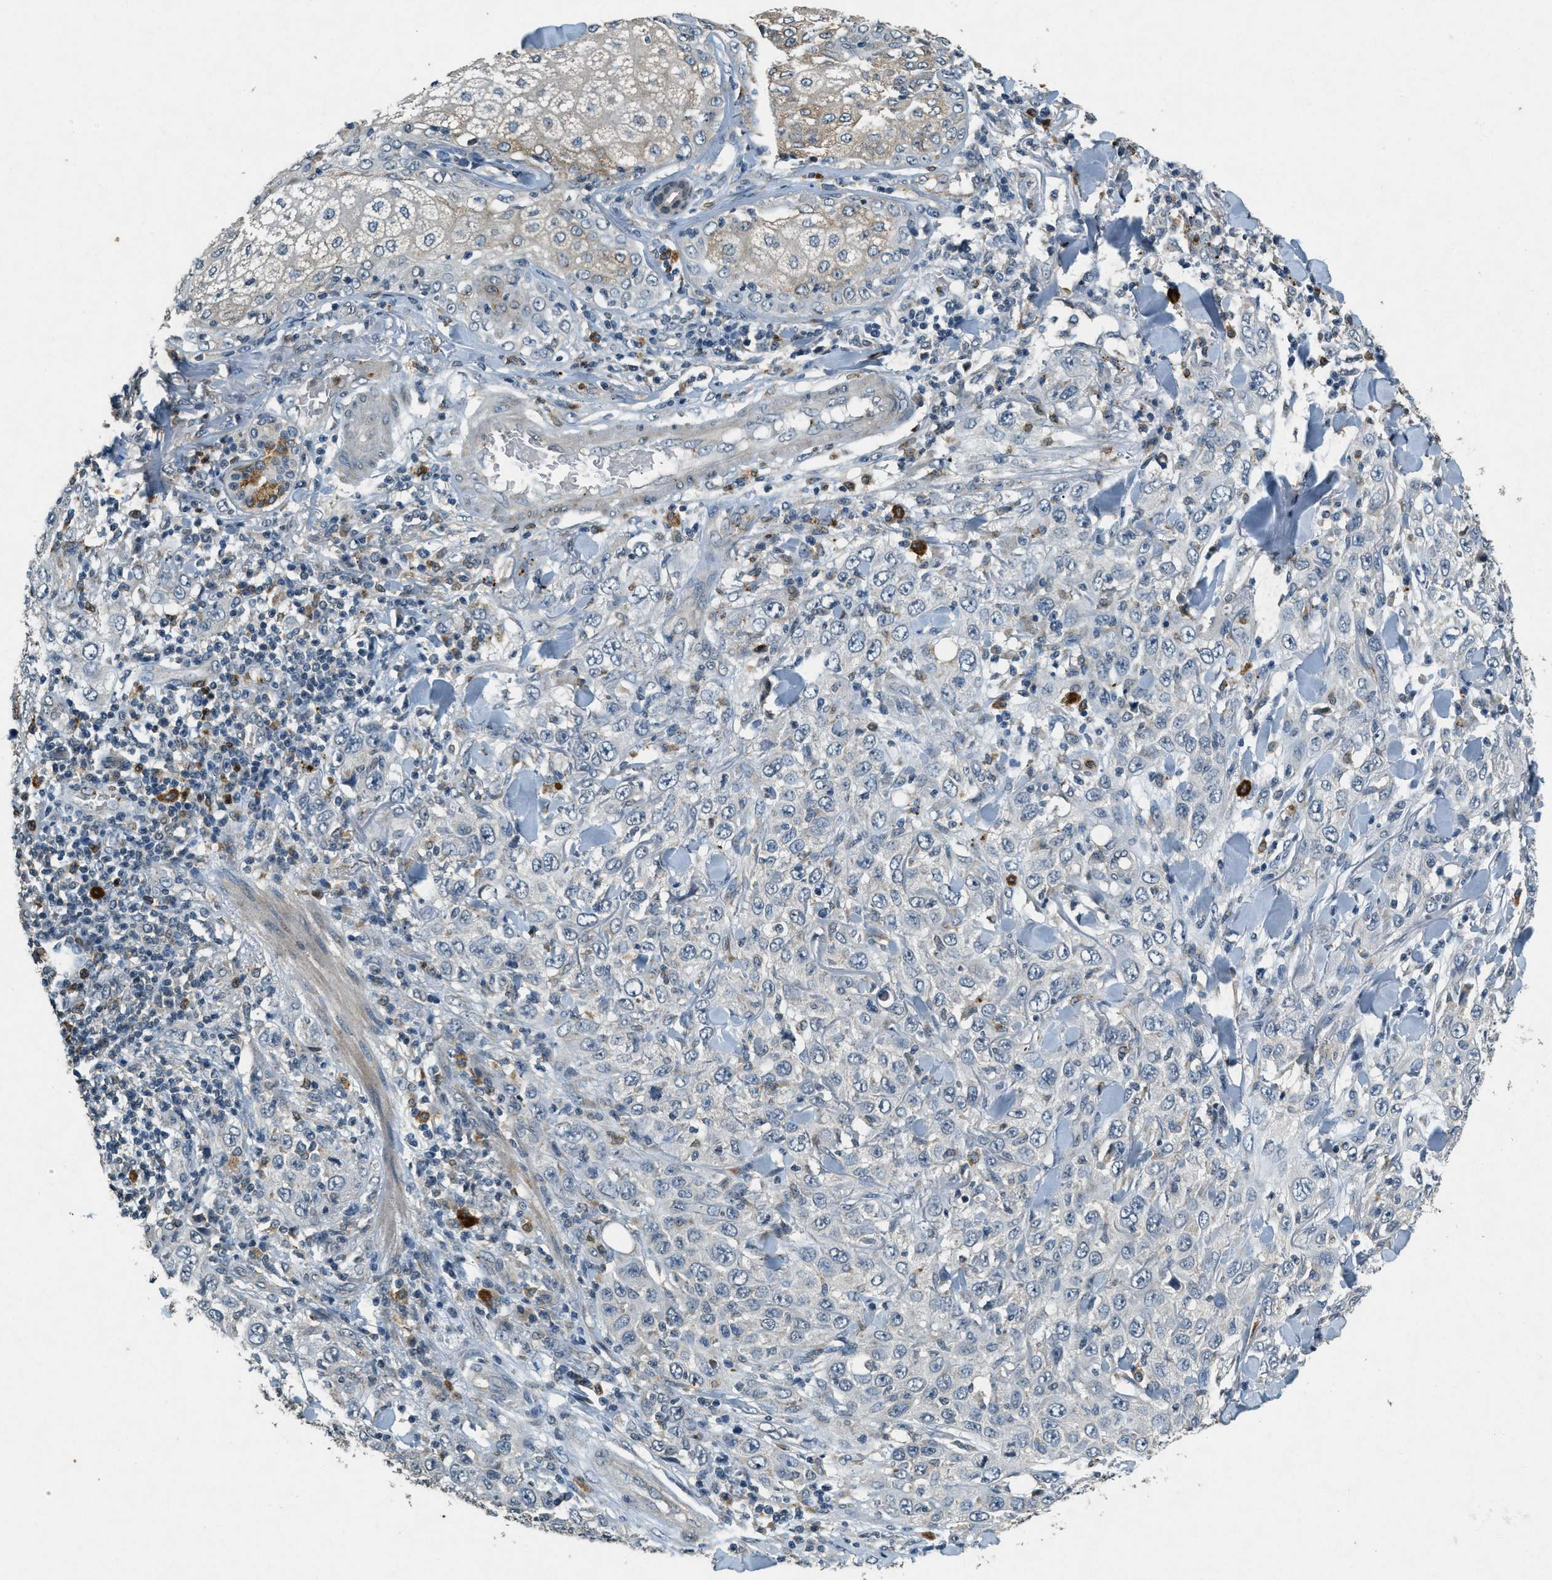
{"staining": {"intensity": "negative", "quantity": "none", "location": "none"}, "tissue": "skin cancer", "cell_type": "Tumor cells", "image_type": "cancer", "snomed": [{"axis": "morphology", "description": "Squamous cell carcinoma, NOS"}, {"axis": "topography", "description": "Skin"}], "caption": "DAB immunohistochemical staining of skin cancer (squamous cell carcinoma) demonstrates no significant expression in tumor cells. (DAB (3,3'-diaminobenzidine) IHC with hematoxylin counter stain).", "gene": "RAB3D", "patient": {"sex": "female", "age": 88}}